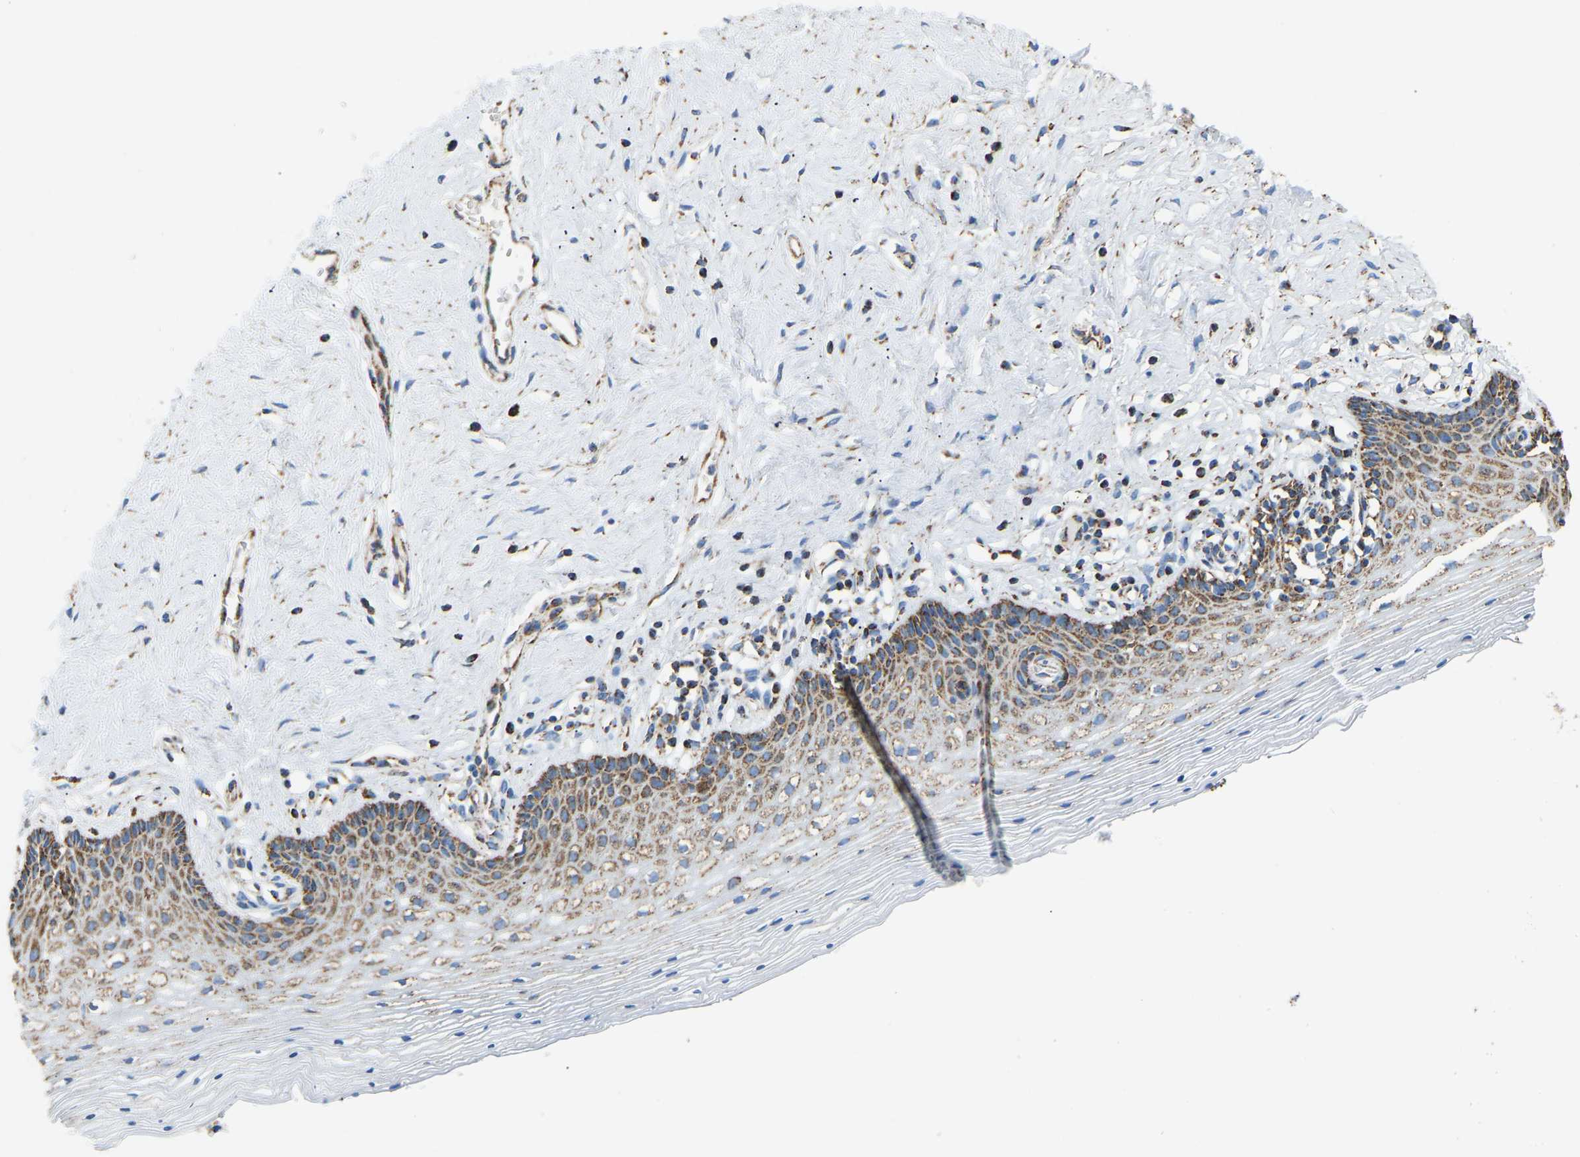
{"staining": {"intensity": "moderate", "quantity": ">75%", "location": "cytoplasmic/membranous"}, "tissue": "vagina", "cell_type": "Squamous epithelial cells", "image_type": "normal", "snomed": [{"axis": "morphology", "description": "Normal tissue, NOS"}, {"axis": "topography", "description": "Vagina"}], "caption": "Immunohistochemistry micrograph of benign human vagina stained for a protein (brown), which exhibits medium levels of moderate cytoplasmic/membranous expression in about >75% of squamous epithelial cells.", "gene": "IRX6", "patient": {"sex": "female", "age": 32}}